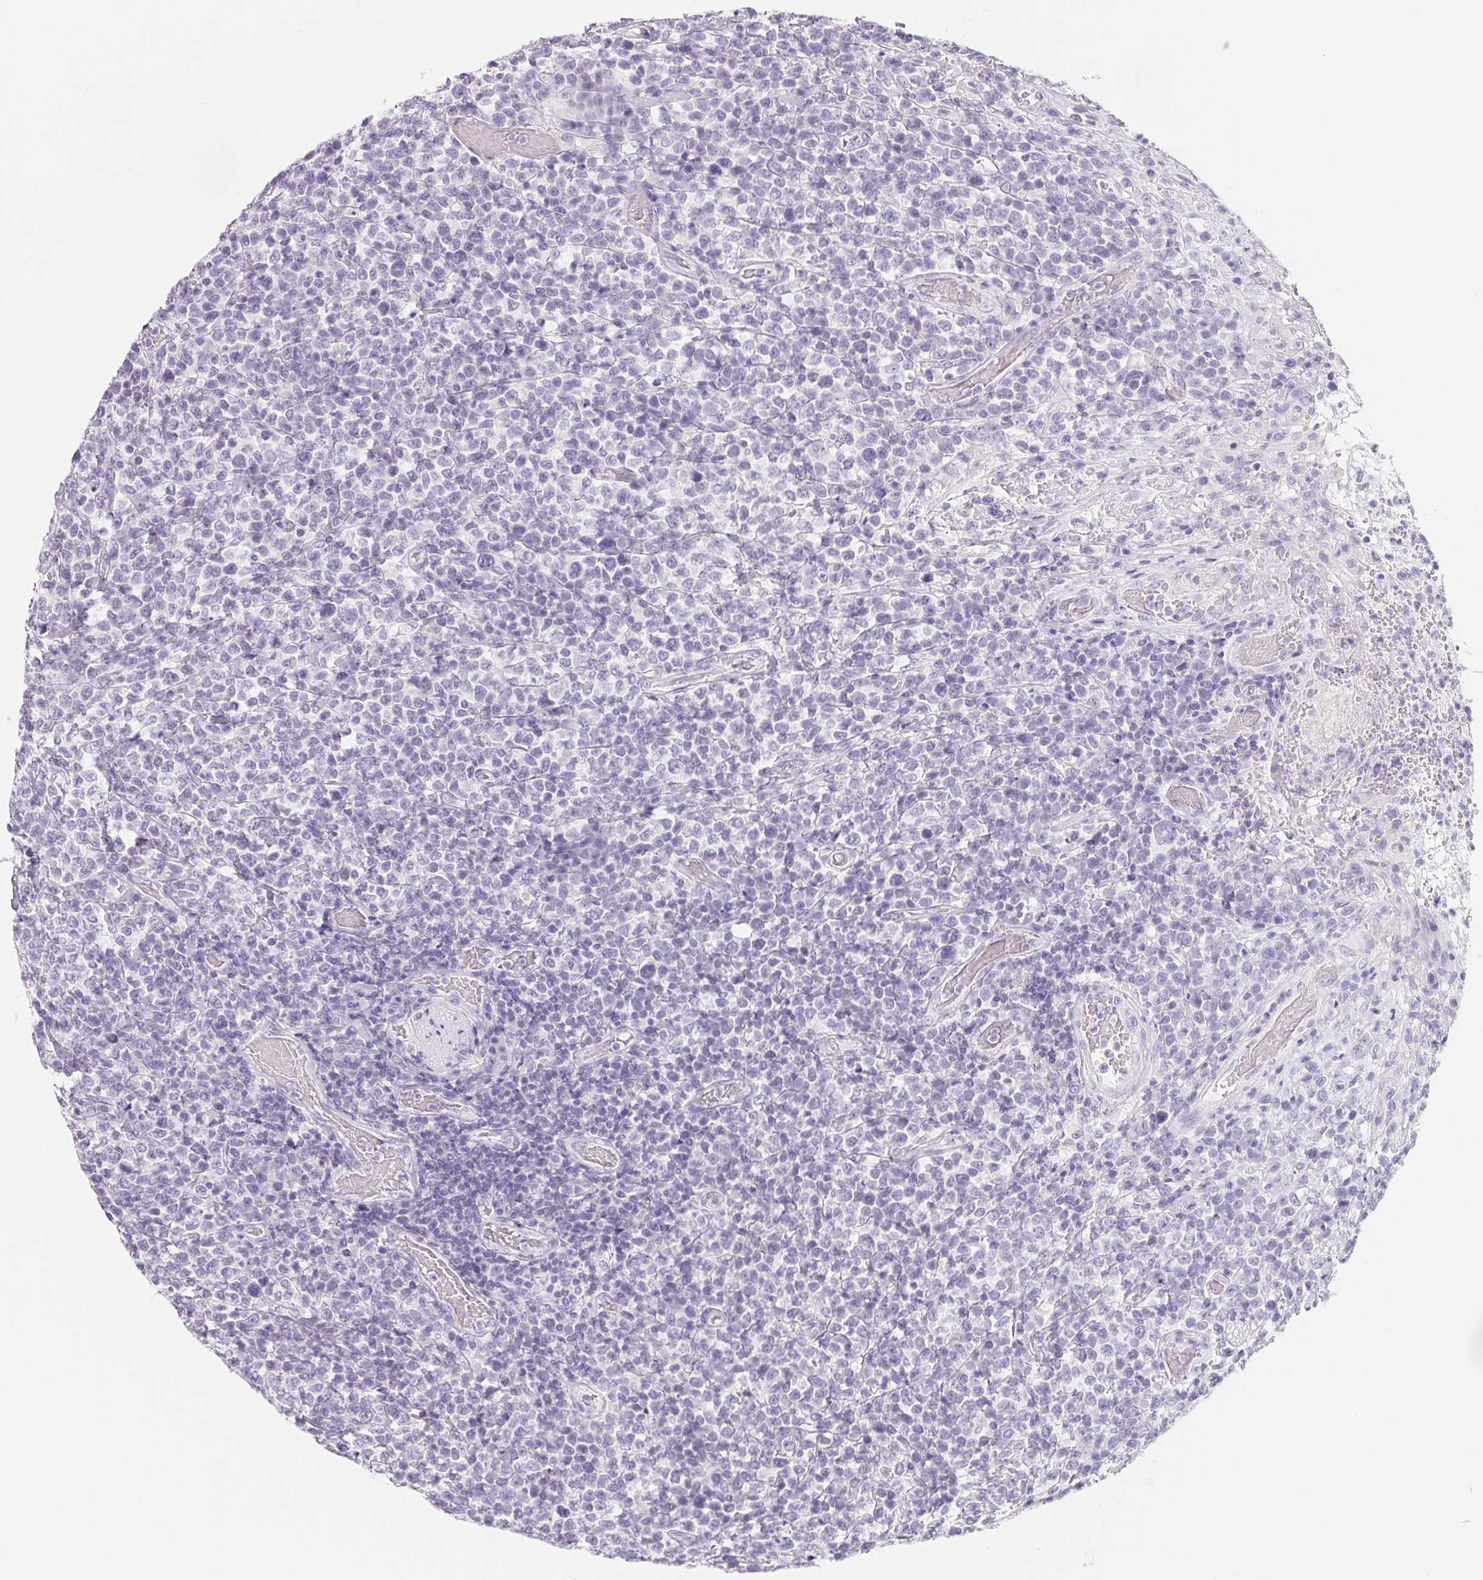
{"staining": {"intensity": "negative", "quantity": "none", "location": "none"}, "tissue": "lymphoma", "cell_type": "Tumor cells", "image_type": "cancer", "snomed": [{"axis": "morphology", "description": "Malignant lymphoma, non-Hodgkin's type, High grade"}, {"axis": "topography", "description": "Soft tissue"}], "caption": "A histopathology image of lymphoma stained for a protein reveals no brown staining in tumor cells.", "gene": "SPACA5B", "patient": {"sex": "female", "age": 56}}